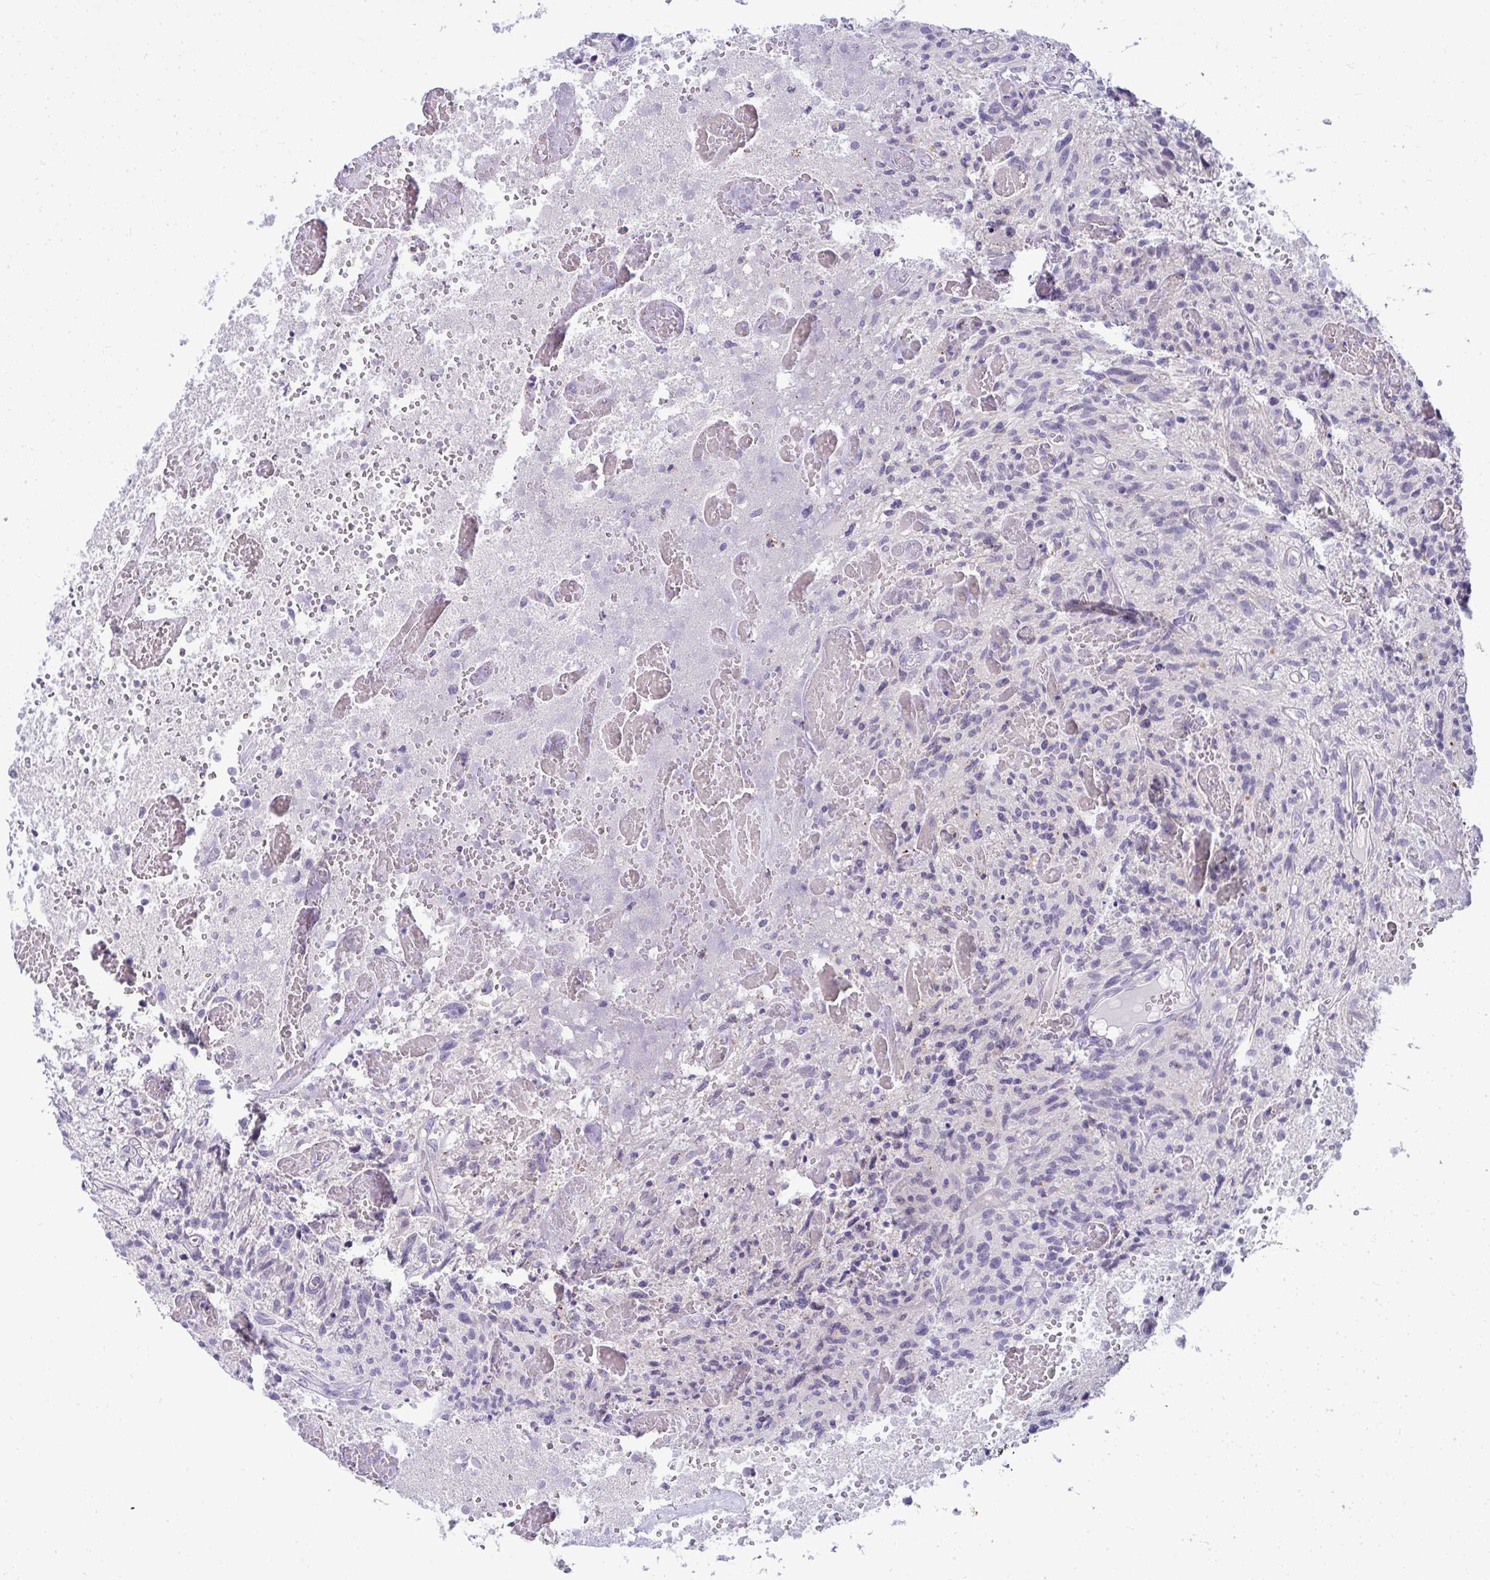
{"staining": {"intensity": "negative", "quantity": "none", "location": "none"}, "tissue": "glioma", "cell_type": "Tumor cells", "image_type": "cancer", "snomed": [{"axis": "morphology", "description": "Glioma, malignant, High grade"}, {"axis": "topography", "description": "Brain"}], "caption": "This is an IHC micrograph of malignant glioma (high-grade). There is no expression in tumor cells.", "gene": "VPS4B", "patient": {"sex": "male", "age": 75}}